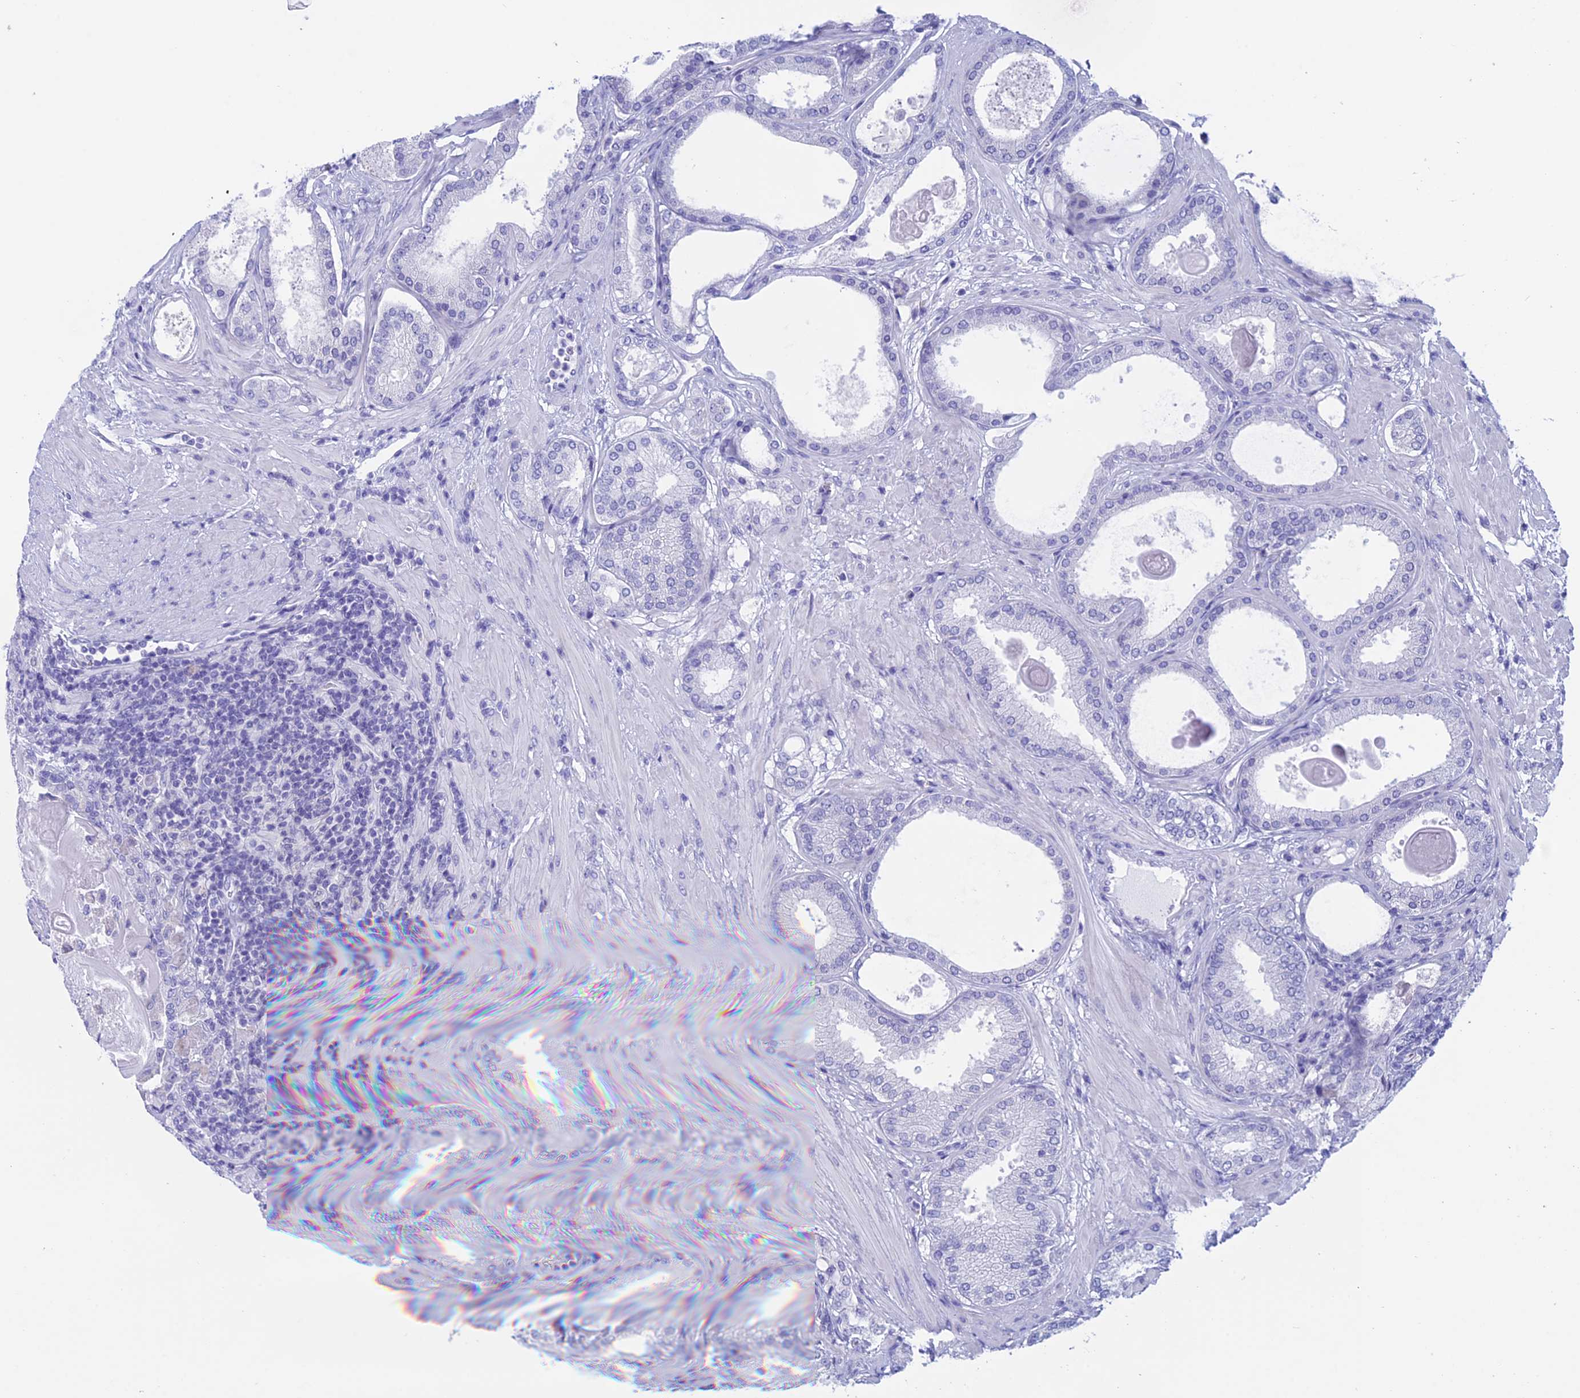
{"staining": {"intensity": "negative", "quantity": "none", "location": "none"}, "tissue": "prostate cancer", "cell_type": "Tumor cells", "image_type": "cancer", "snomed": [{"axis": "morphology", "description": "Adenocarcinoma, Low grade"}, {"axis": "topography", "description": "Prostate"}], "caption": "Immunohistochemistry photomicrograph of human low-grade adenocarcinoma (prostate) stained for a protein (brown), which reveals no staining in tumor cells.", "gene": "RP1", "patient": {"sex": "male", "age": 59}}